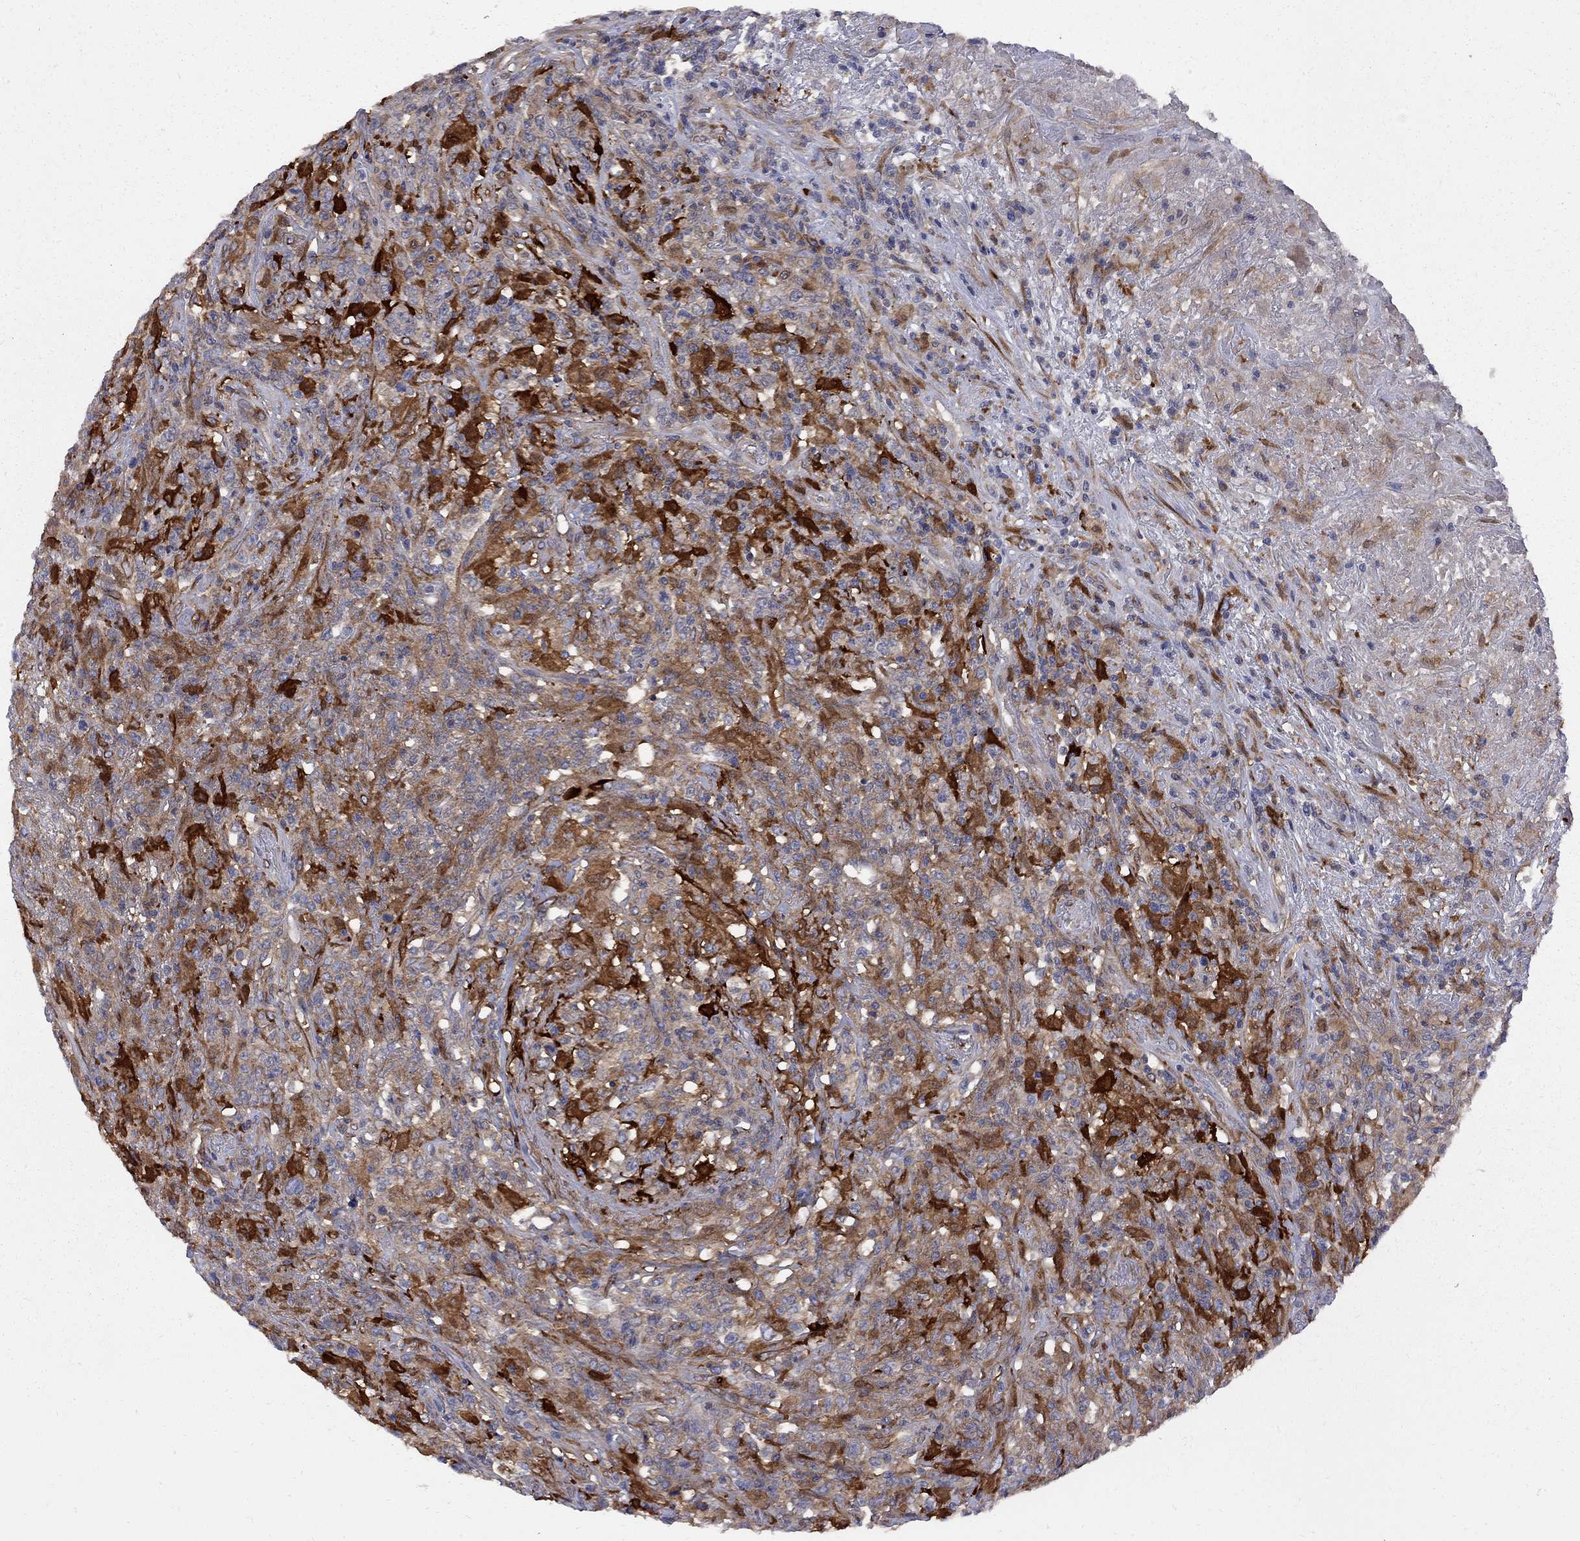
{"staining": {"intensity": "moderate", "quantity": ">75%", "location": "cytoplasmic/membranous"}, "tissue": "lymphoma", "cell_type": "Tumor cells", "image_type": "cancer", "snomed": [{"axis": "morphology", "description": "Malignant lymphoma, non-Hodgkin's type, High grade"}, {"axis": "topography", "description": "Lung"}], "caption": "IHC micrograph of human lymphoma stained for a protein (brown), which displays medium levels of moderate cytoplasmic/membranous staining in about >75% of tumor cells.", "gene": "MTHFR", "patient": {"sex": "male", "age": 79}}